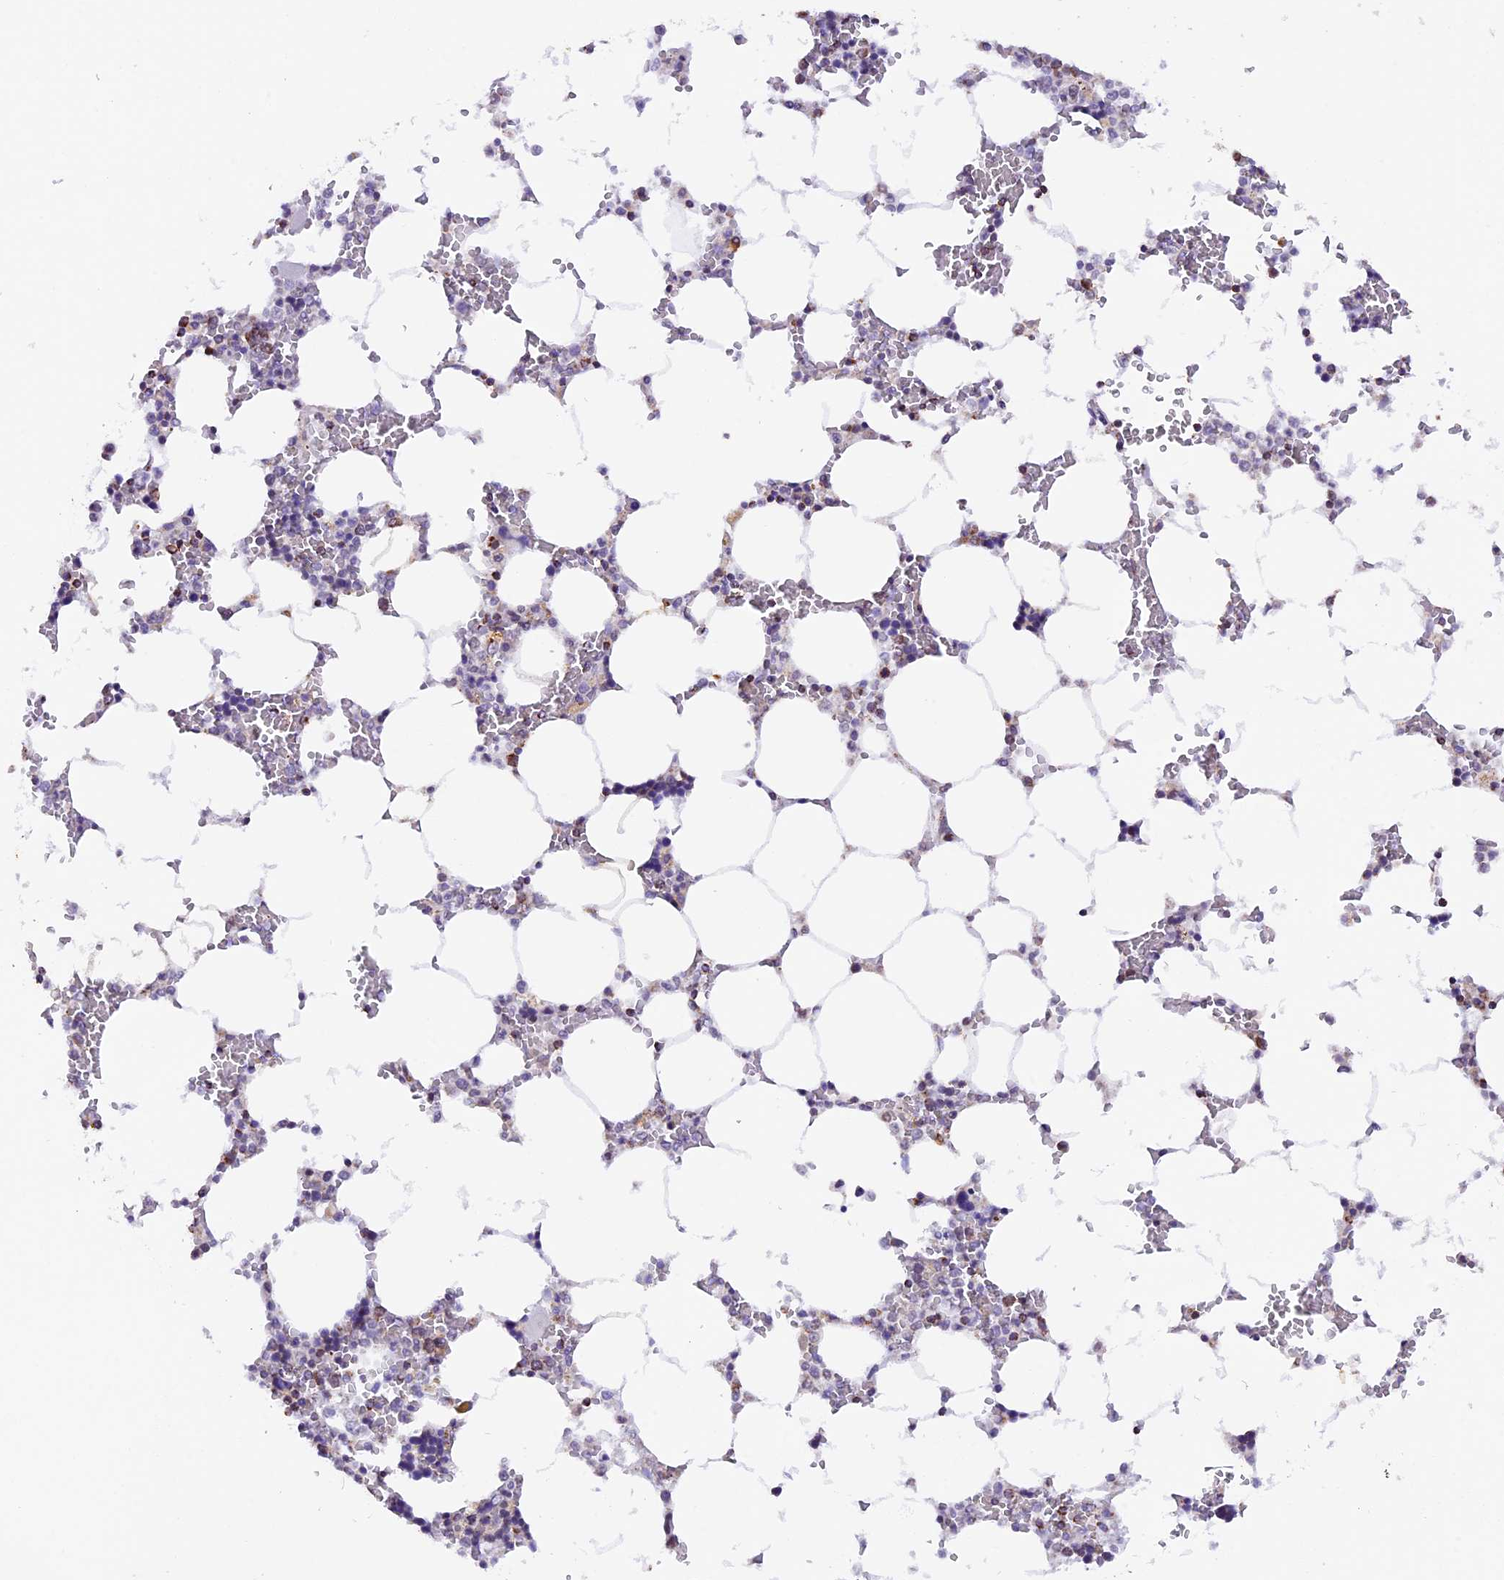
{"staining": {"intensity": "weak", "quantity": "25%-75%", "location": "cytoplasmic/membranous"}, "tissue": "bone marrow", "cell_type": "Hematopoietic cells", "image_type": "normal", "snomed": [{"axis": "morphology", "description": "Normal tissue, NOS"}, {"axis": "topography", "description": "Bone marrow"}], "caption": "The immunohistochemical stain labels weak cytoplasmic/membranous positivity in hematopoietic cells of unremarkable bone marrow.", "gene": "TFAM", "patient": {"sex": "male", "age": 64}}